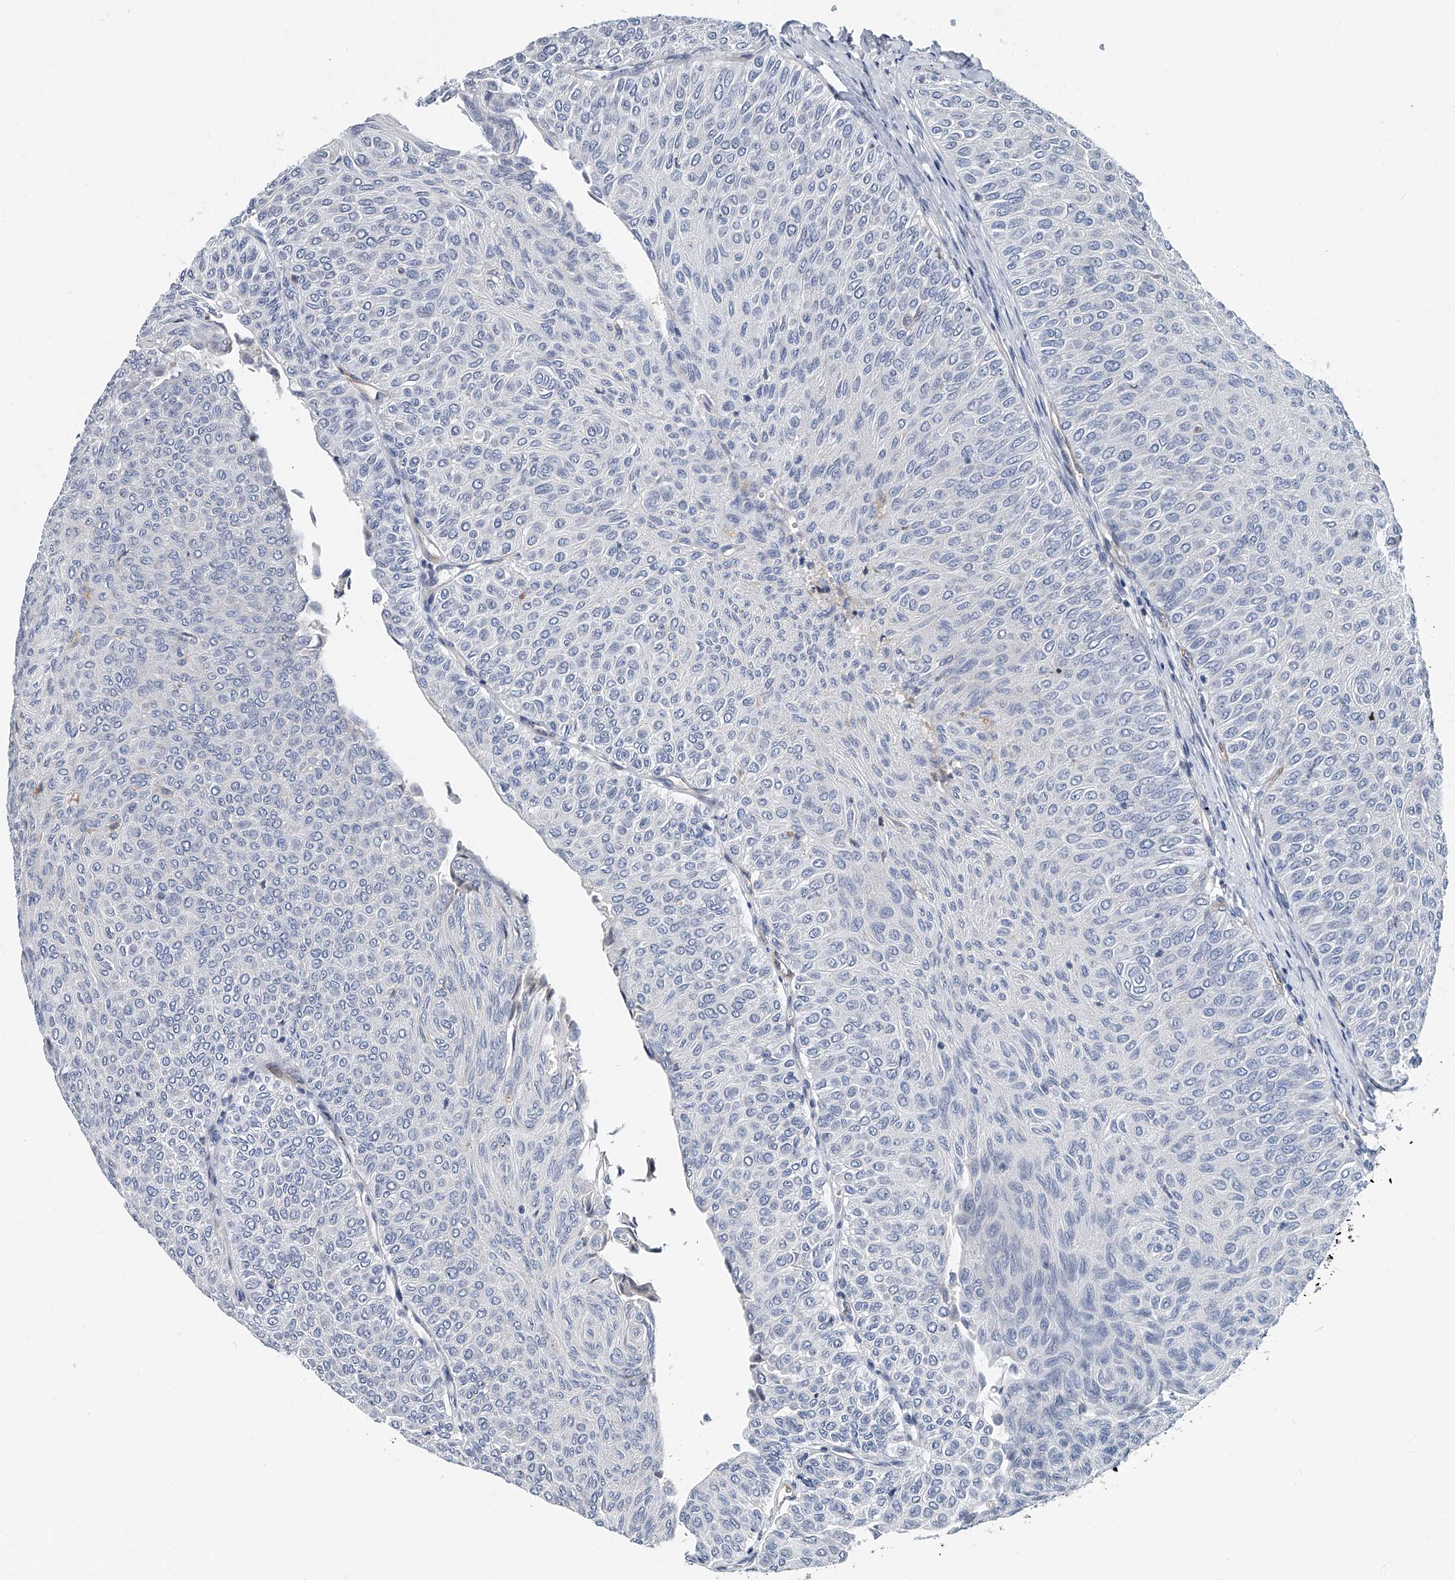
{"staining": {"intensity": "negative", "quantity": "none", "location": "none"}, "tissue": "urothelial cancer", "cell_type": "Tumor cells", "image_type": "cancer", "snomed": [{"axis": "morphology", "description": "Urothelial carcinoma, Low grade"}, {"axis": "topography", "description": "Urinary bladder"}], "caption": "The micrograph reveals no significant expression in tumor cells of urothelial cancer. (DAB (3,3'-diaminobenzidine) IHC with hematoxylin counter stain).", "gene": "KIRREL1", "patient": {"sex": "male", "age": 78}}